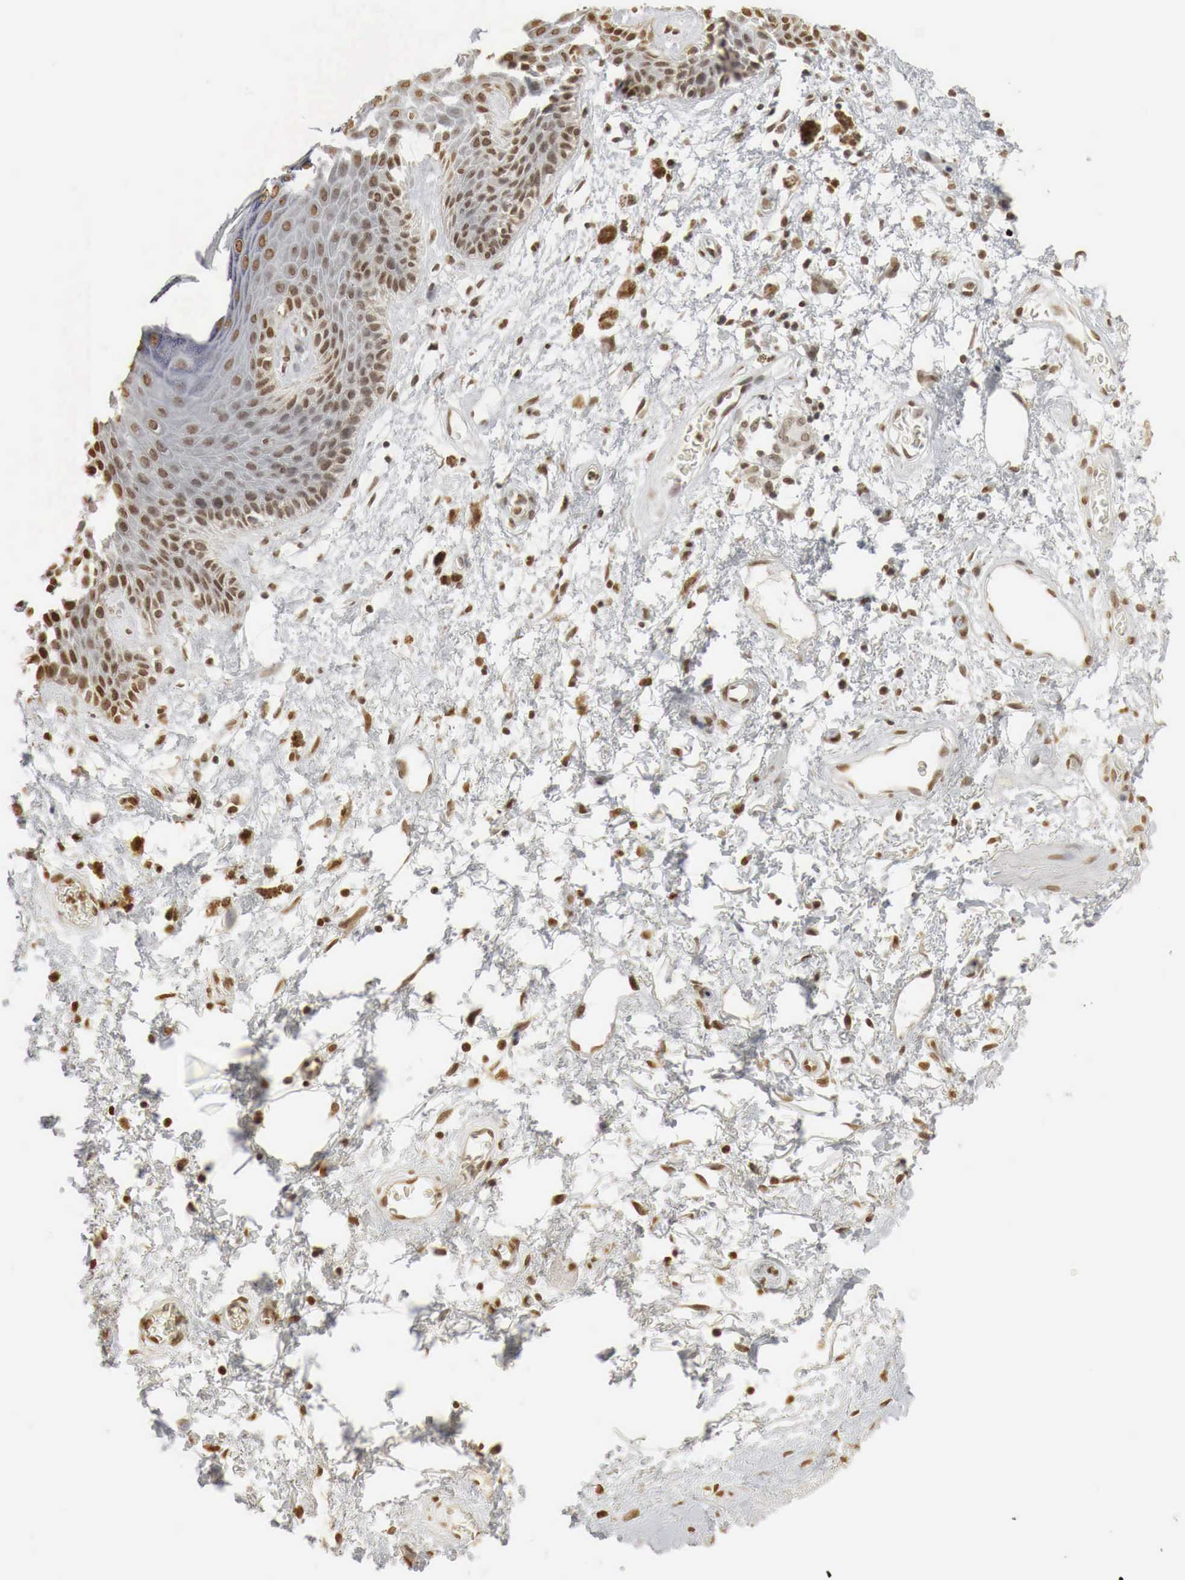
{"staining": {"intensity": "moderate", "quantity": "25%-75%", "location": "nuclear"}, "tissue": "skin", "cell_type": "Epidermal cells", "image_type": "normal", "snomed": [{"axis": "morphology", "description": "Normal tissue, NOS"}, {"axis": "topography", "description": "Anal"}, {"axis": "topography", "description": "Peripheral nerve tissue"}], "caption": "Immunohistochemical staining of normal skin shows medium levels of moderate nuclear positivity in approximately 25%-75% of epidermal cells.", "gene": "ERBB4", "patient": {"sex": "female", "age": 46}}